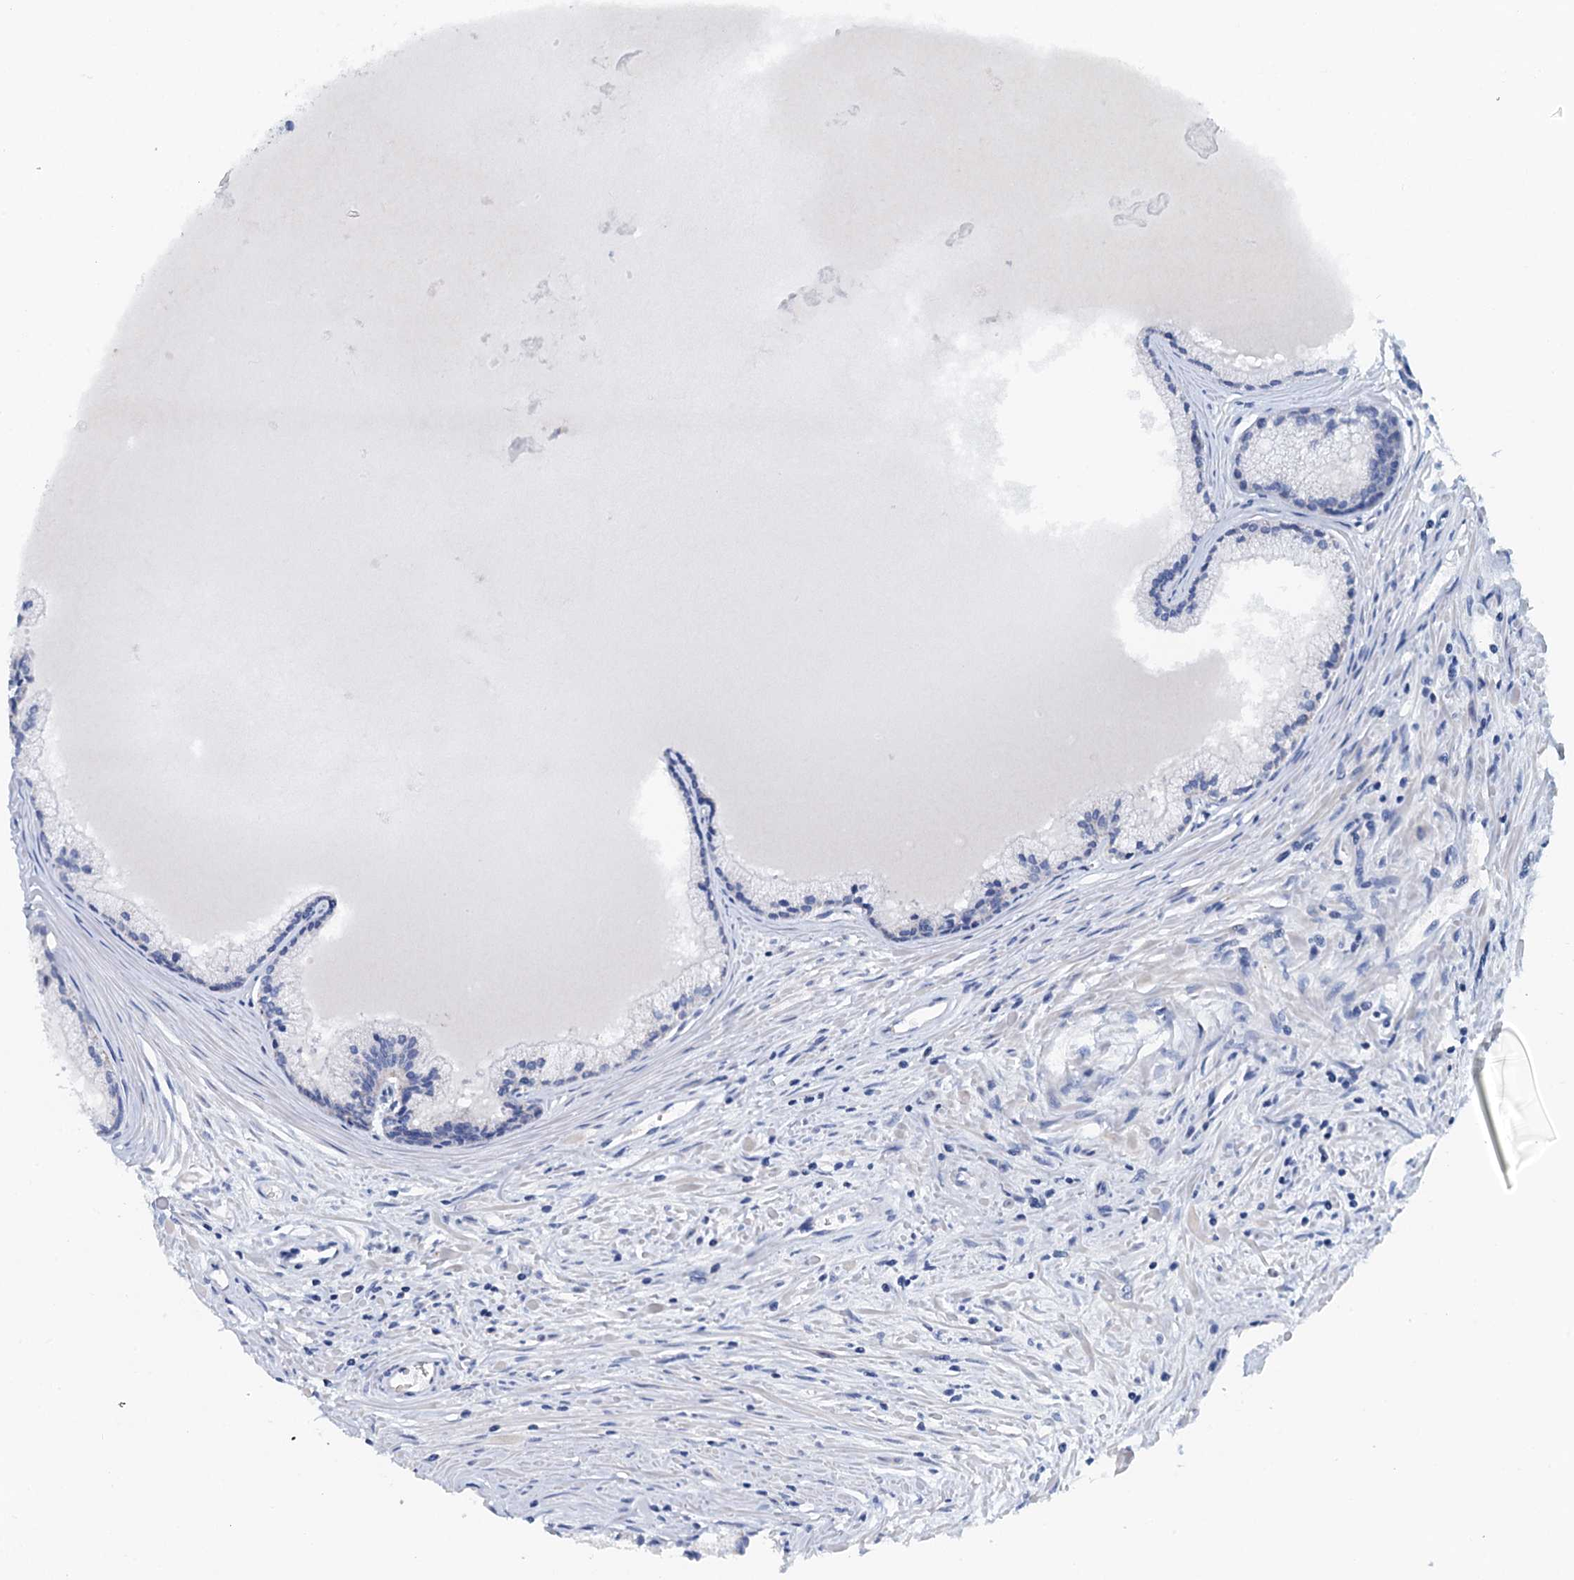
{"staining": {"intensity": "negative", "quantity": "none", "location": "none"}, "tissue": "prostate cancer", "cell_type": "Tumor cells", "image_type": "cancer", "snomed": [{"axis": "morphology", "description": "Adenocarcinoma, High grade"}, {"axis": "topography", "description": "Prostate"}], "caption": "Tumor cells are negative for brown protein staining in prostate cancer. (DAB immunohistochemistry, high magnification).", "gene": "POC1A", "patient": {"sex": "male", "age": 68}}